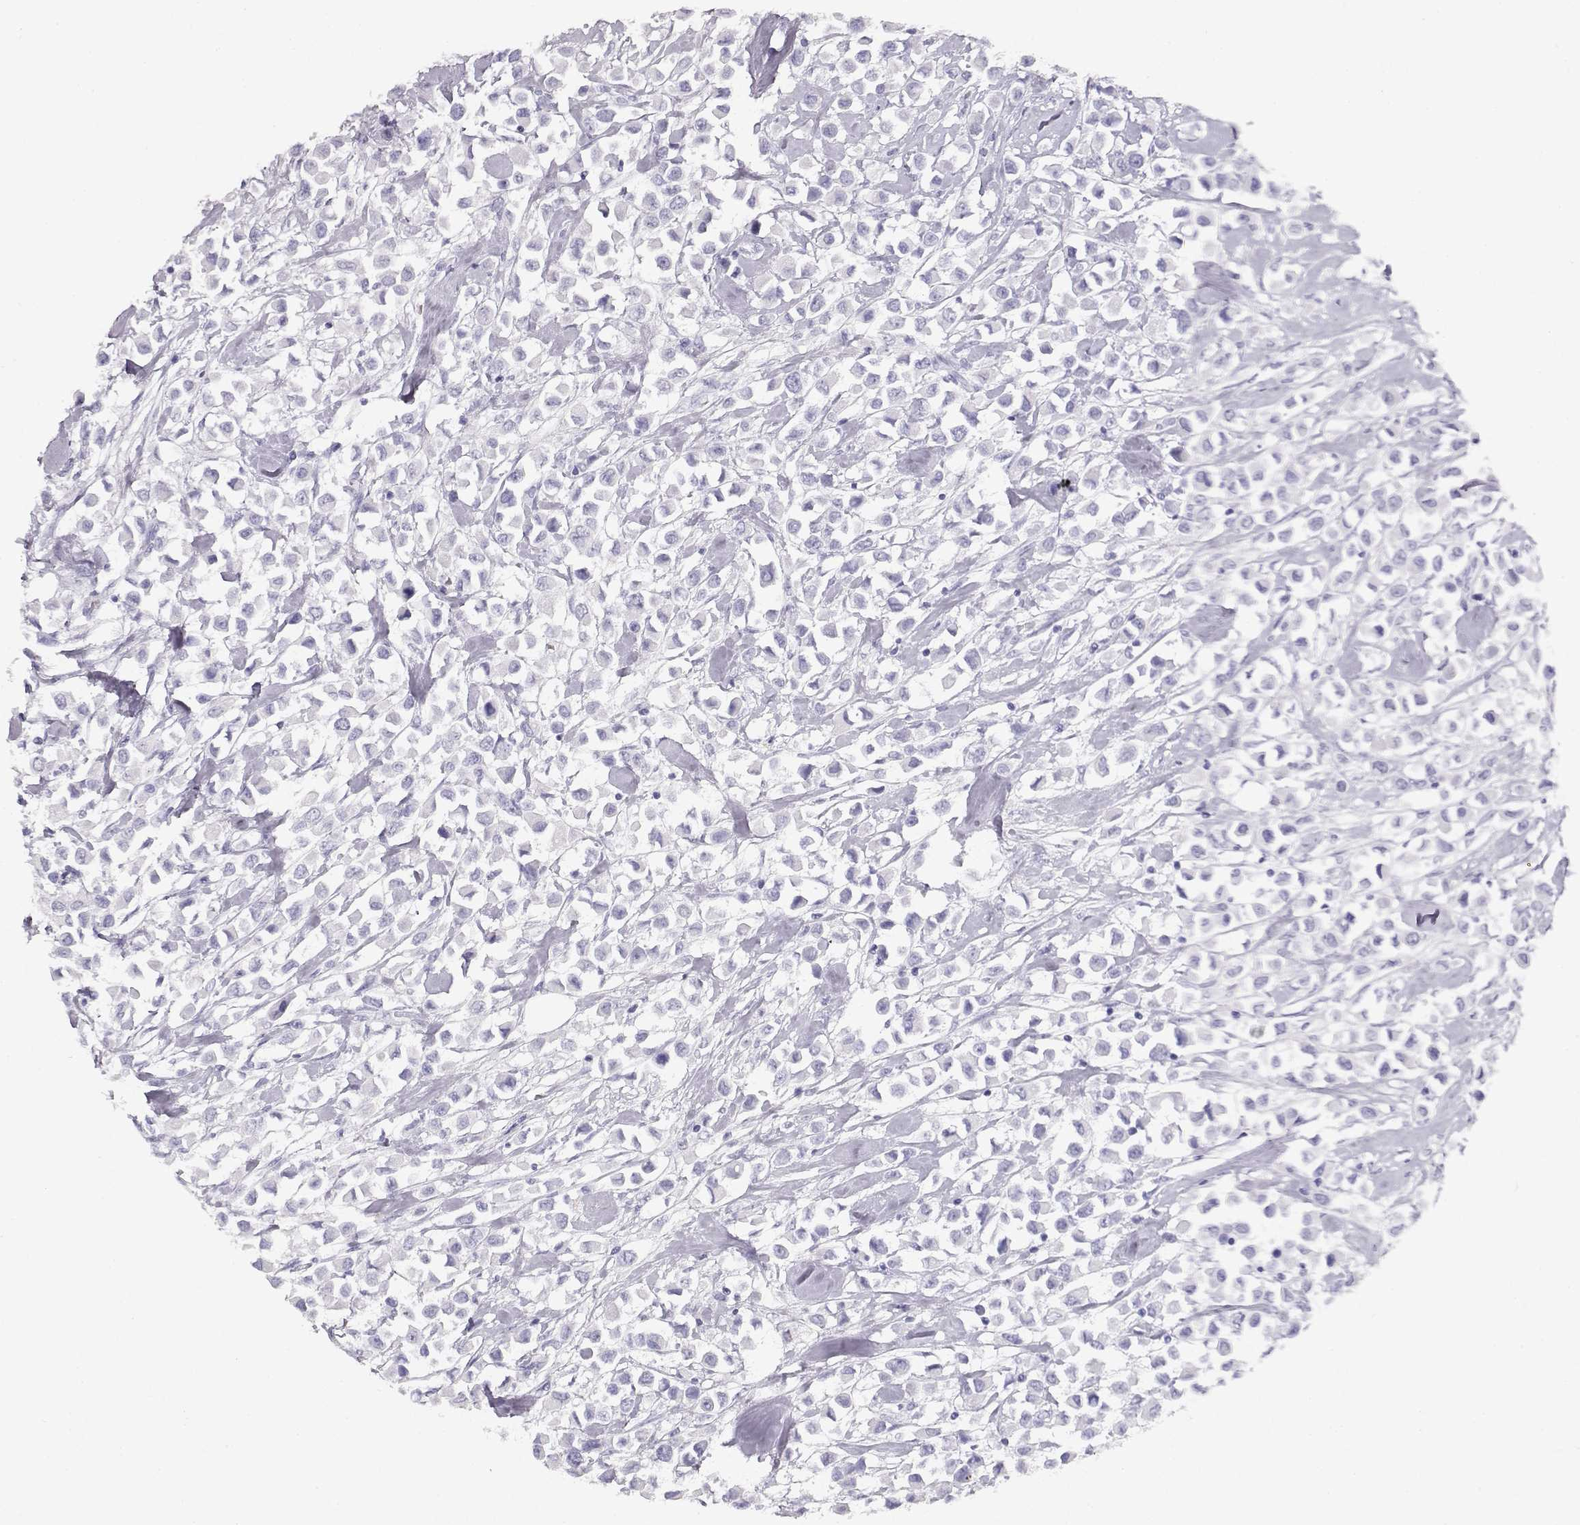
{"staining": {"intensity": "negative", "quantity": "none", "location": "none"}, "tissue": "breast cancer", "cell_type": "Tumor cells", "image_type": "cancer", "snomed": [{"axis": "morphology", "description": "Duct carcinoma"}, {"axis": "topography", "description": "Breast"}], "caption": "Immunohistochemical staining of human breast cancer (intraductal carcinoma) shows no significant staining in tumor cells. The staining was performed using DAB to visualize the protein expression in brown, while the nuclei were stained in blue with hematoxylin (Magnification: 20x).", "gene": "TKTL1", "patient": {"sex": "female", "age": 61}}